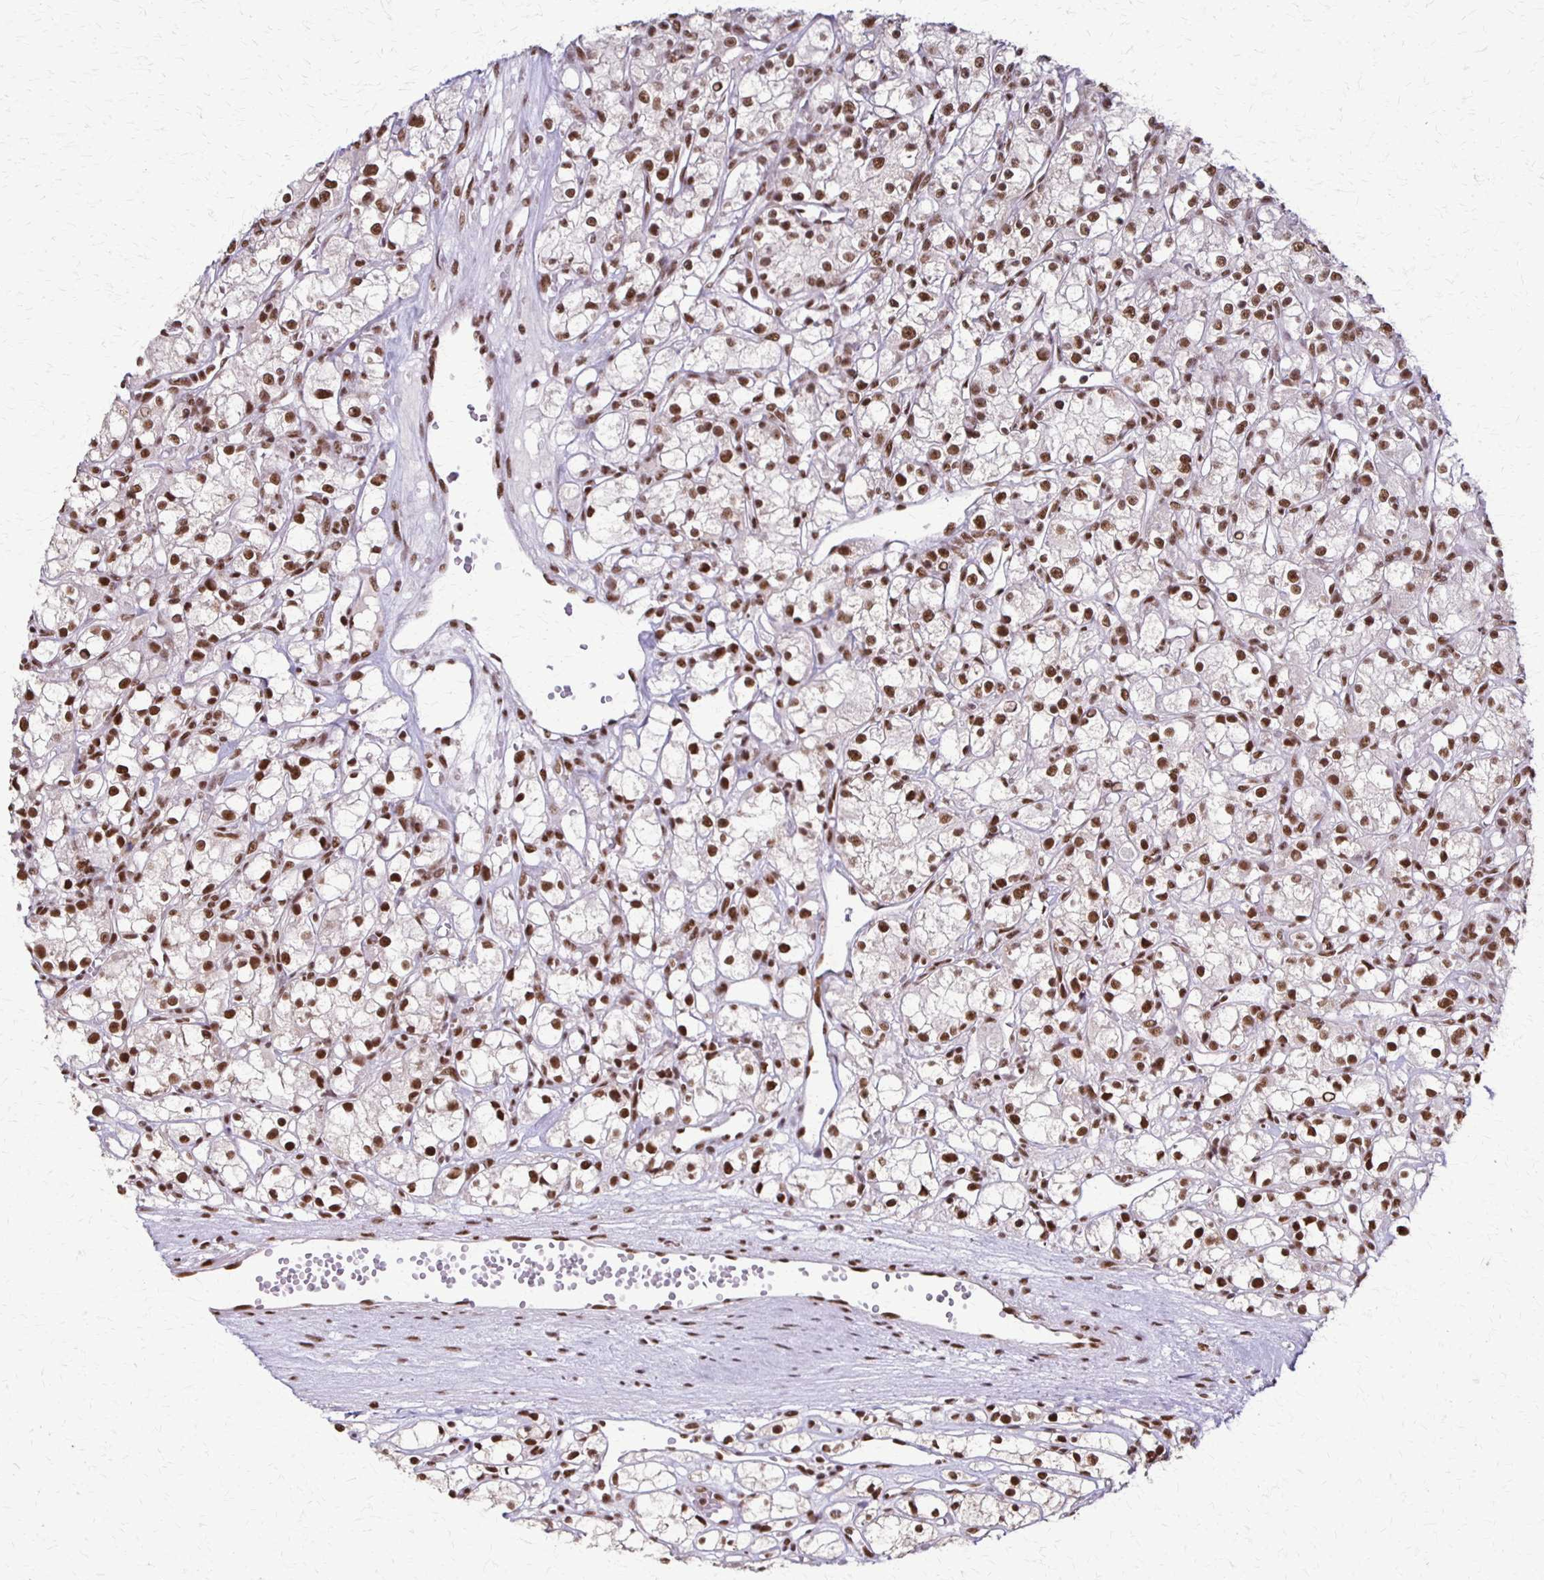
{"staining": {"intensity": "strong", "quantity": ">75%", "location": "nuclear"}, "tissue": "renal cancer", "cell_type": "Tumor cells", "image_type": "cancer", "snomed": [{"axis": "morphology", "description": "Adenocarcinoma, NOS"}, {"axis": "topography", "description": "Kidney"}], "caption": "Immunohistochemical staining of renal cancer reveals strong nuclear protein expression in about >75% of tumor cells.", "gene": "XRCC6", "patient": {"sex": "female", "age": 59}}